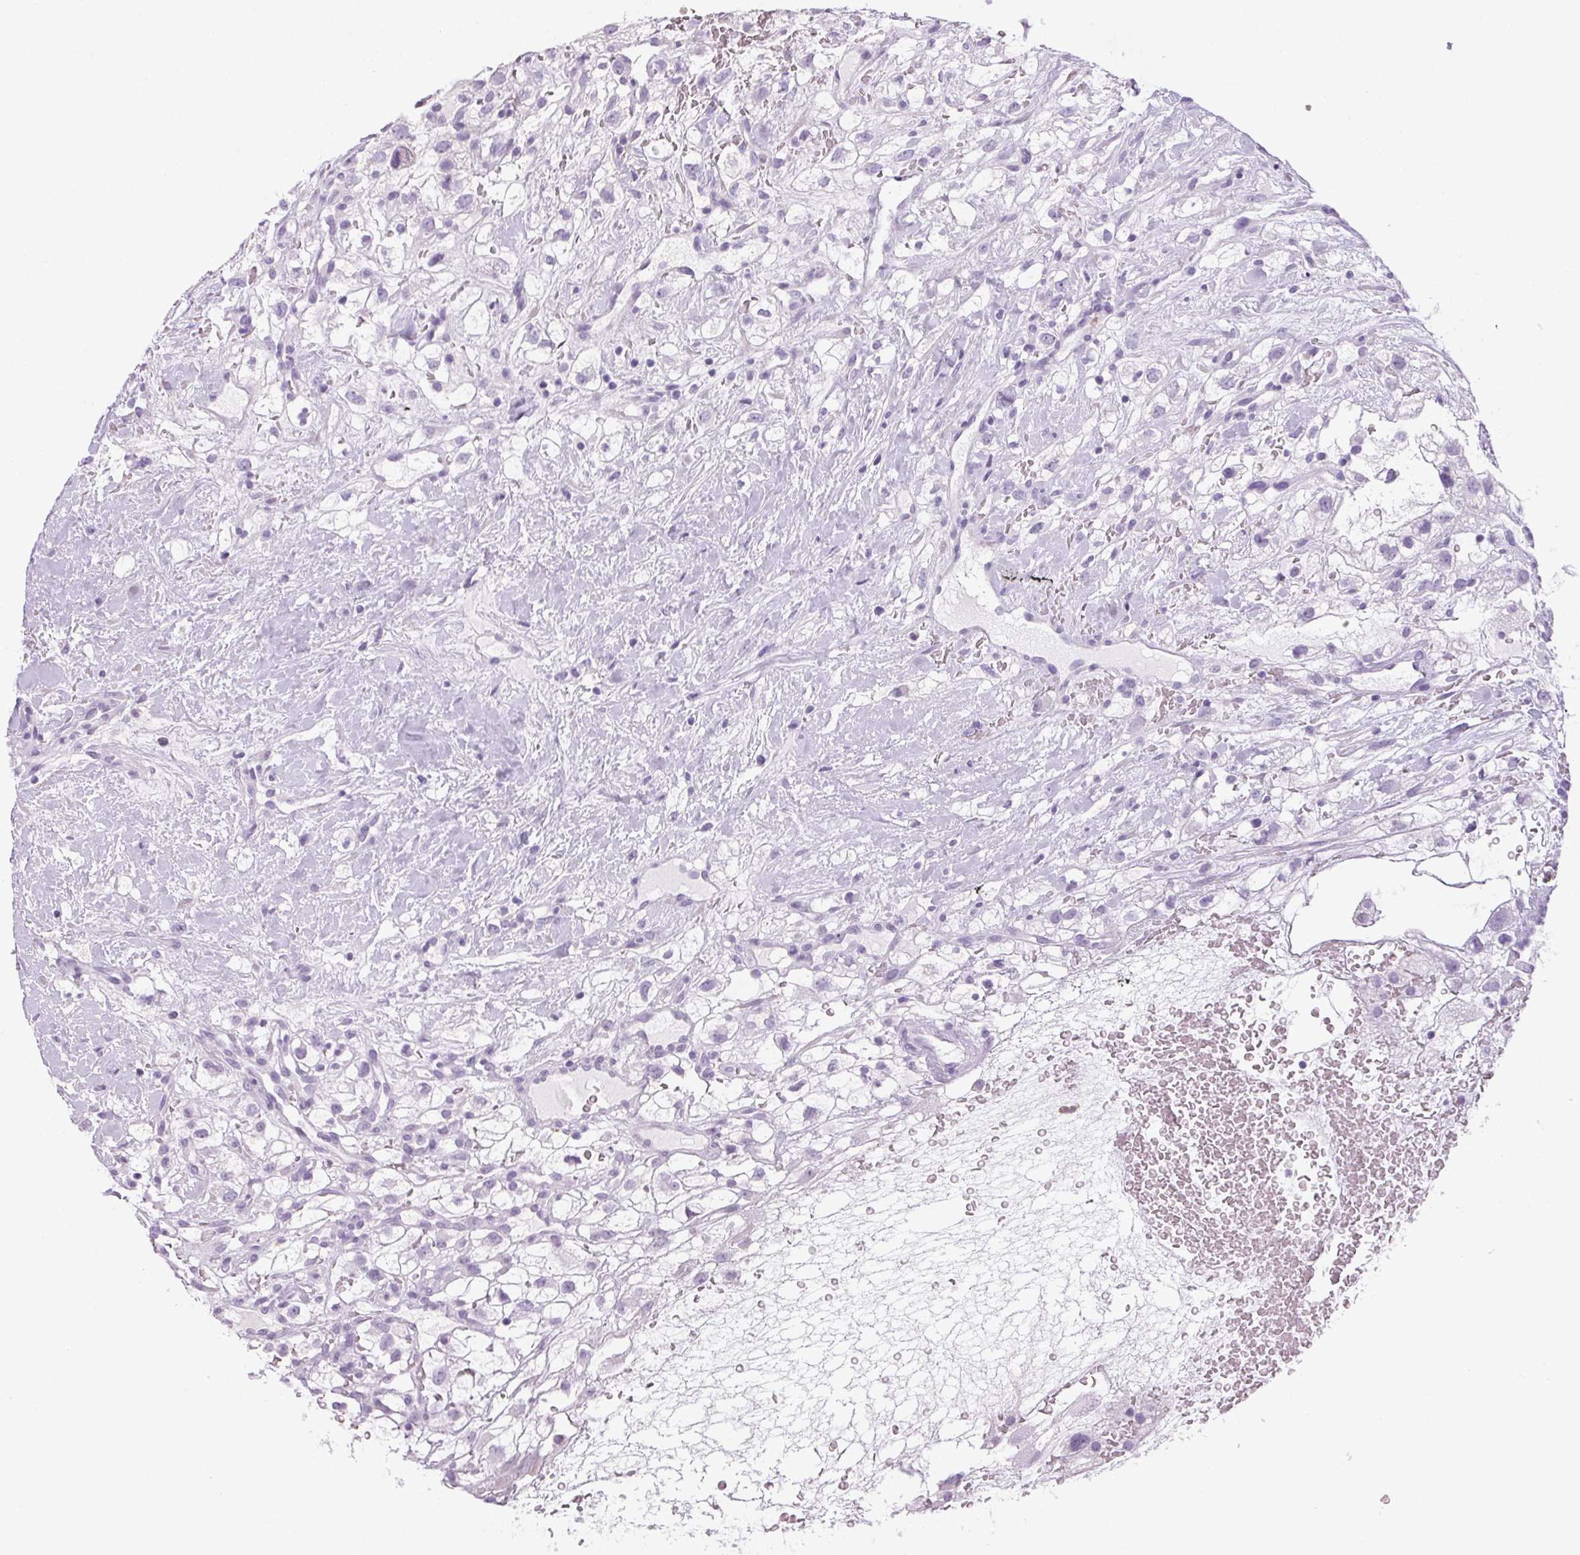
{"staining": {"intensity": "negative", "quantity": "none", "location": "none"}, "tissue": "renal cancer", "cell_type": "Tumor cells", "image_type": "cancer", "snomed": [{"axis": "morphology", "description": "Adenocarcinoma, NOS"}, {"axis": "topography", "description": "Kidney"}], "caption": "Tumor cells are negative for brown protein staining in renal adenocarcinoma.", "gene": "MPO", "patient": {"sex": "male", "age": 59}}